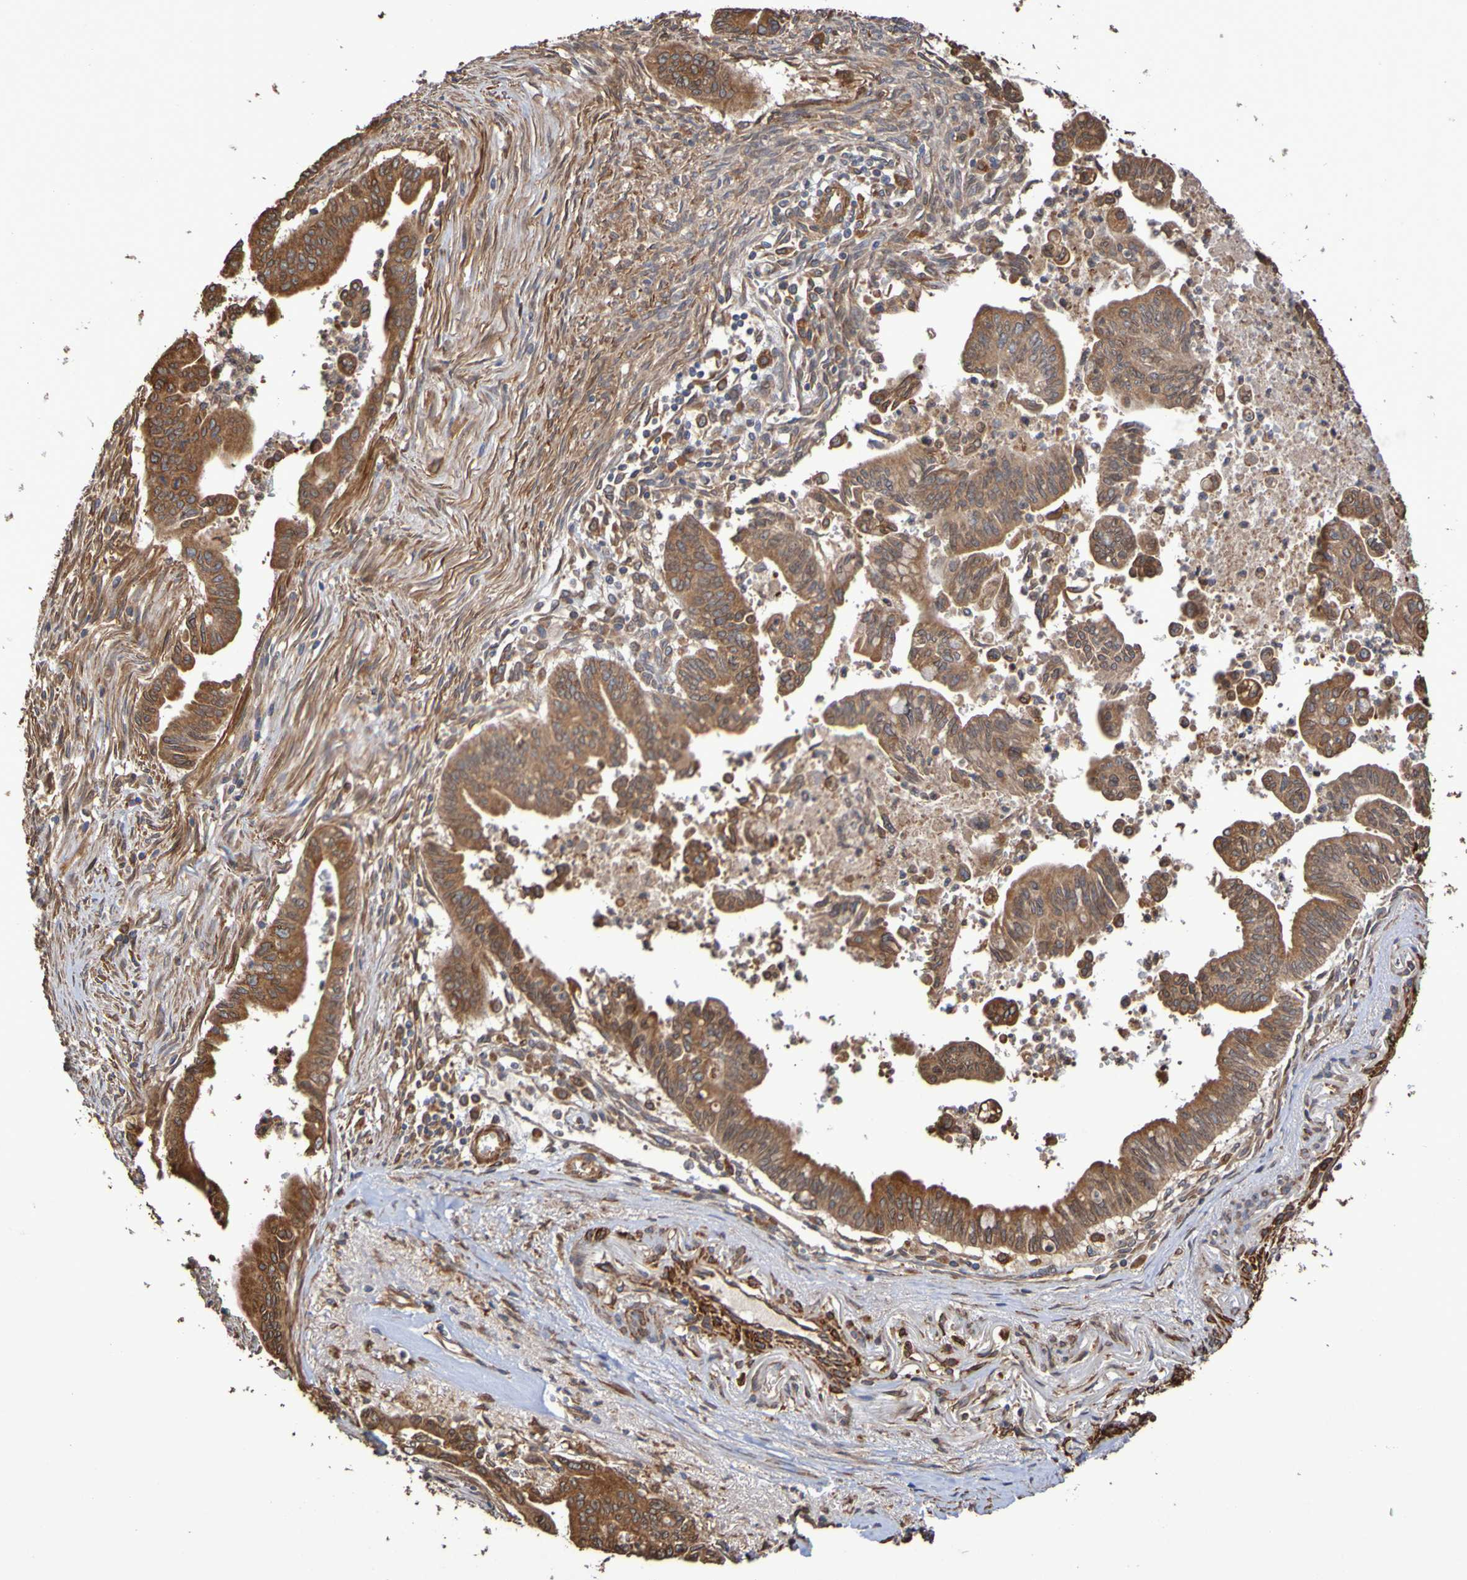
{"staining": {"intensity": "moderate", "quantity": ">75%", "location": "cytoplasmic/membranous"}, "tissue": "pancreatic cancer", "cell_type": "Tumor cells", "image_type": "cancer", "snomed": [{"axis": "morphology", "description": "Adenocarcinoma, NOS"}, {"axis": "topography", "description": "Pancreas"}], "caption": "Immunohistochemistry (IHC) histopathology image of human adenocarcinoma (pancreatic) stained for a protein (brown), which reveals medium levels of moderate cytoplasmic/membranous staining in approximately >75% of tumor cells.", "gene": "RAB11A", "patient": {"sex": "male", "age": 70}}